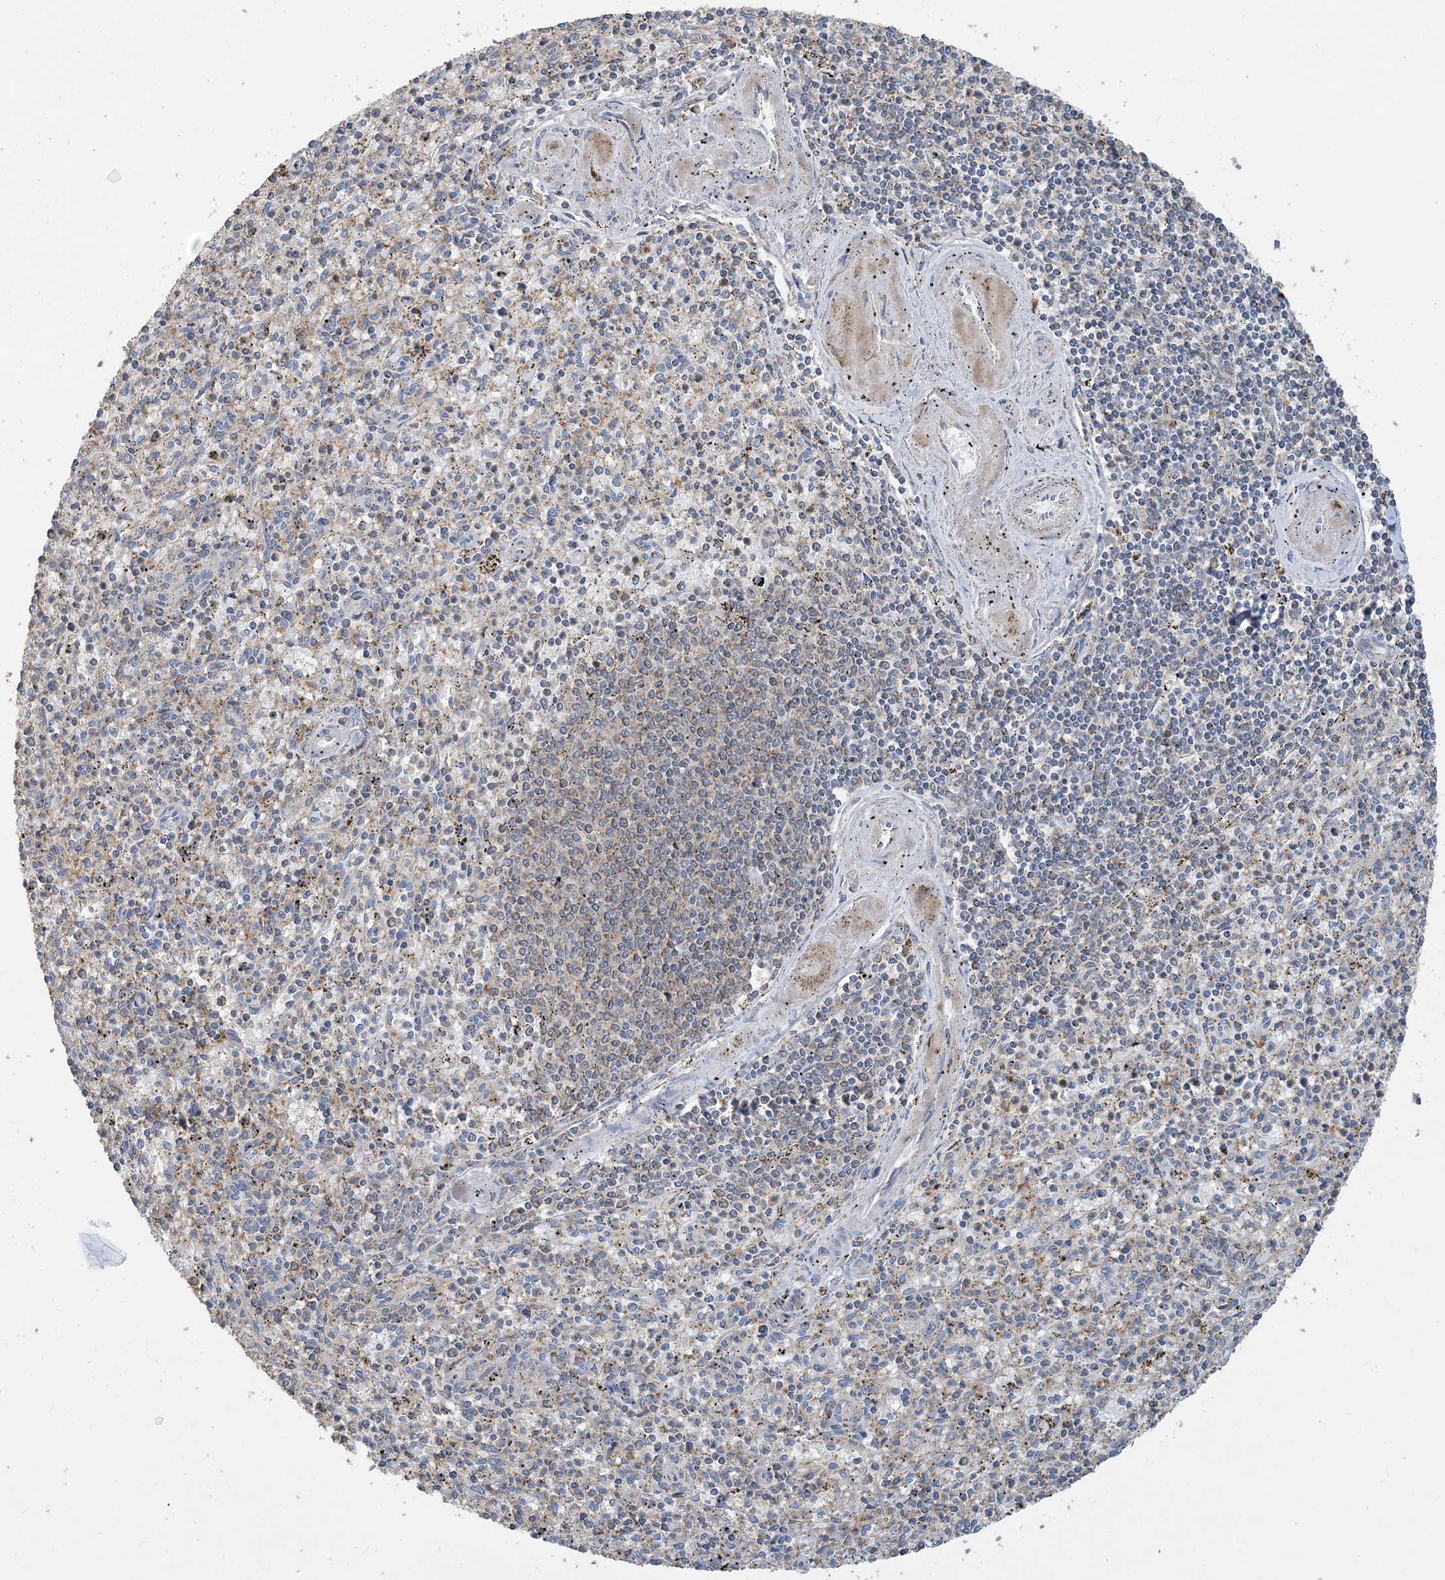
{"staining": {"intensity": "negative", "quantity": "none", "location": "none"}, "tissue": "spleen", "cell_type": "Cells in red pulp", "image_type": "normal", "snomed": [{"axis": "morphology", "description": "Normal tissue, NOS"}, {"axis": "topography", "description": "Spleen"}], "caption": "Micrograph shows no protein positivity in cells in red pulp of normal spleen. (Immunohistochemistry, brightfield microscopy, high magnification).", "gene": "ECHDC1", "patient": {"sex": "male", "age": 72}}